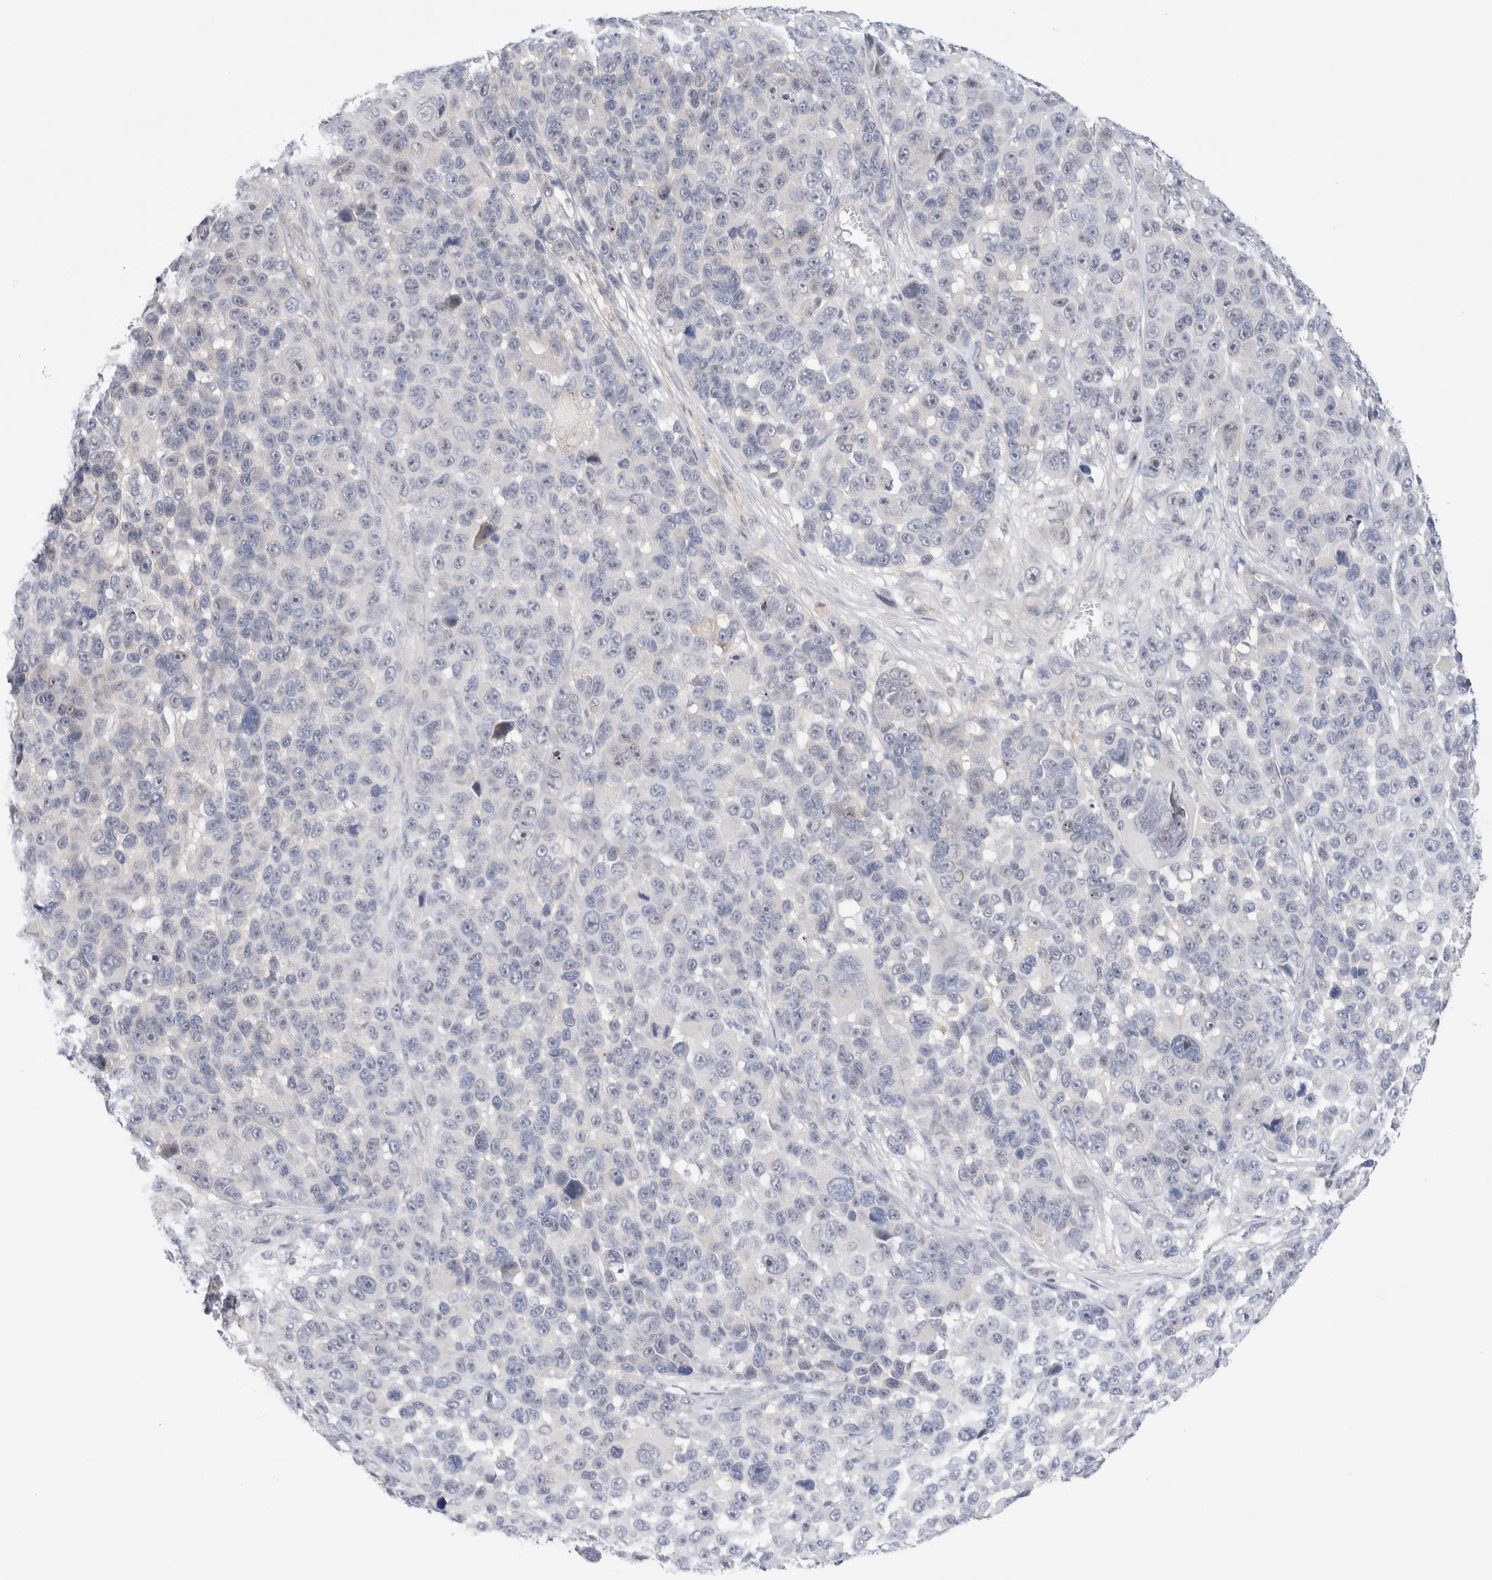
{"staining": {"intensity": "negative", "quantity": "none", "location": "none"}, "tissue": "melanoma", "cell_type": "Tumor cells", "image_type": "cancer", "snomed": [{"axis": "morphology", "description": "Malignant melanoma, NOS"}, {"axis": "topography", "description": "Skin"}], "caption": "Tumor cells show no significant positivity in melanoma. Nuclei are stained in blue.", "gene": "DNAJB6", "patient": {"sex": "male", "age": 53}}